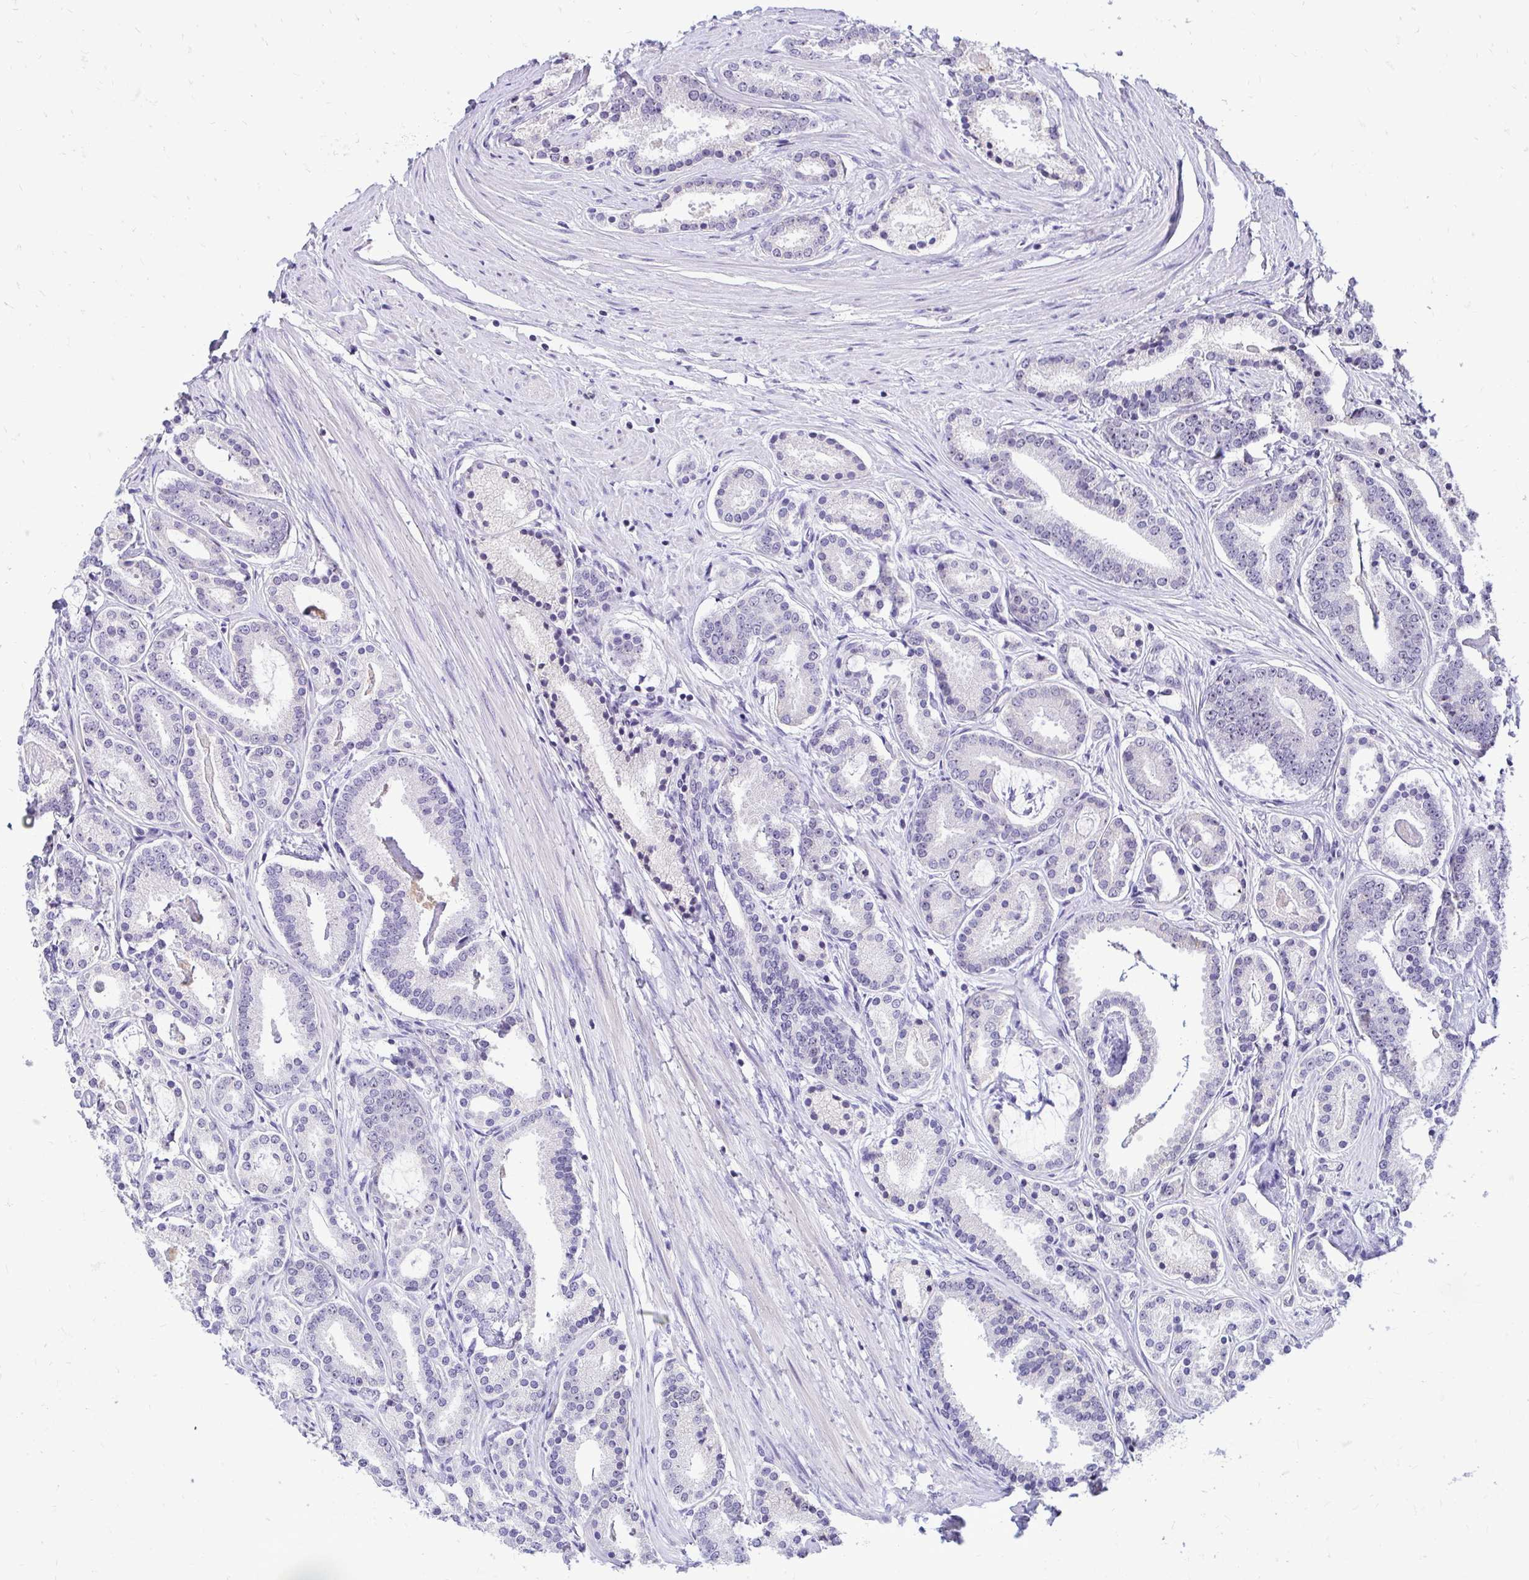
{"staining": {"intensity": "negative", "quantity": "none", "location": "none"}, "tissue": "prostate cancer", "cell_type": "Tumor cells", "image_type": "cancer", "snomed": [{"axis": "morphology", "description": "Adenocarcinoma, High grade"}, {"axis": "topography", "description": "Prostate"}], "caption": "This histopathology image is of high-grade adenocarcinoma (prostate) stained with immunohistochemistry to label a protein in brown with the nuclei are counter-stained blue. There is no staining in tumor cells.", "gene": "NIFK", "patient": {"sex": "male", "age": 63}}